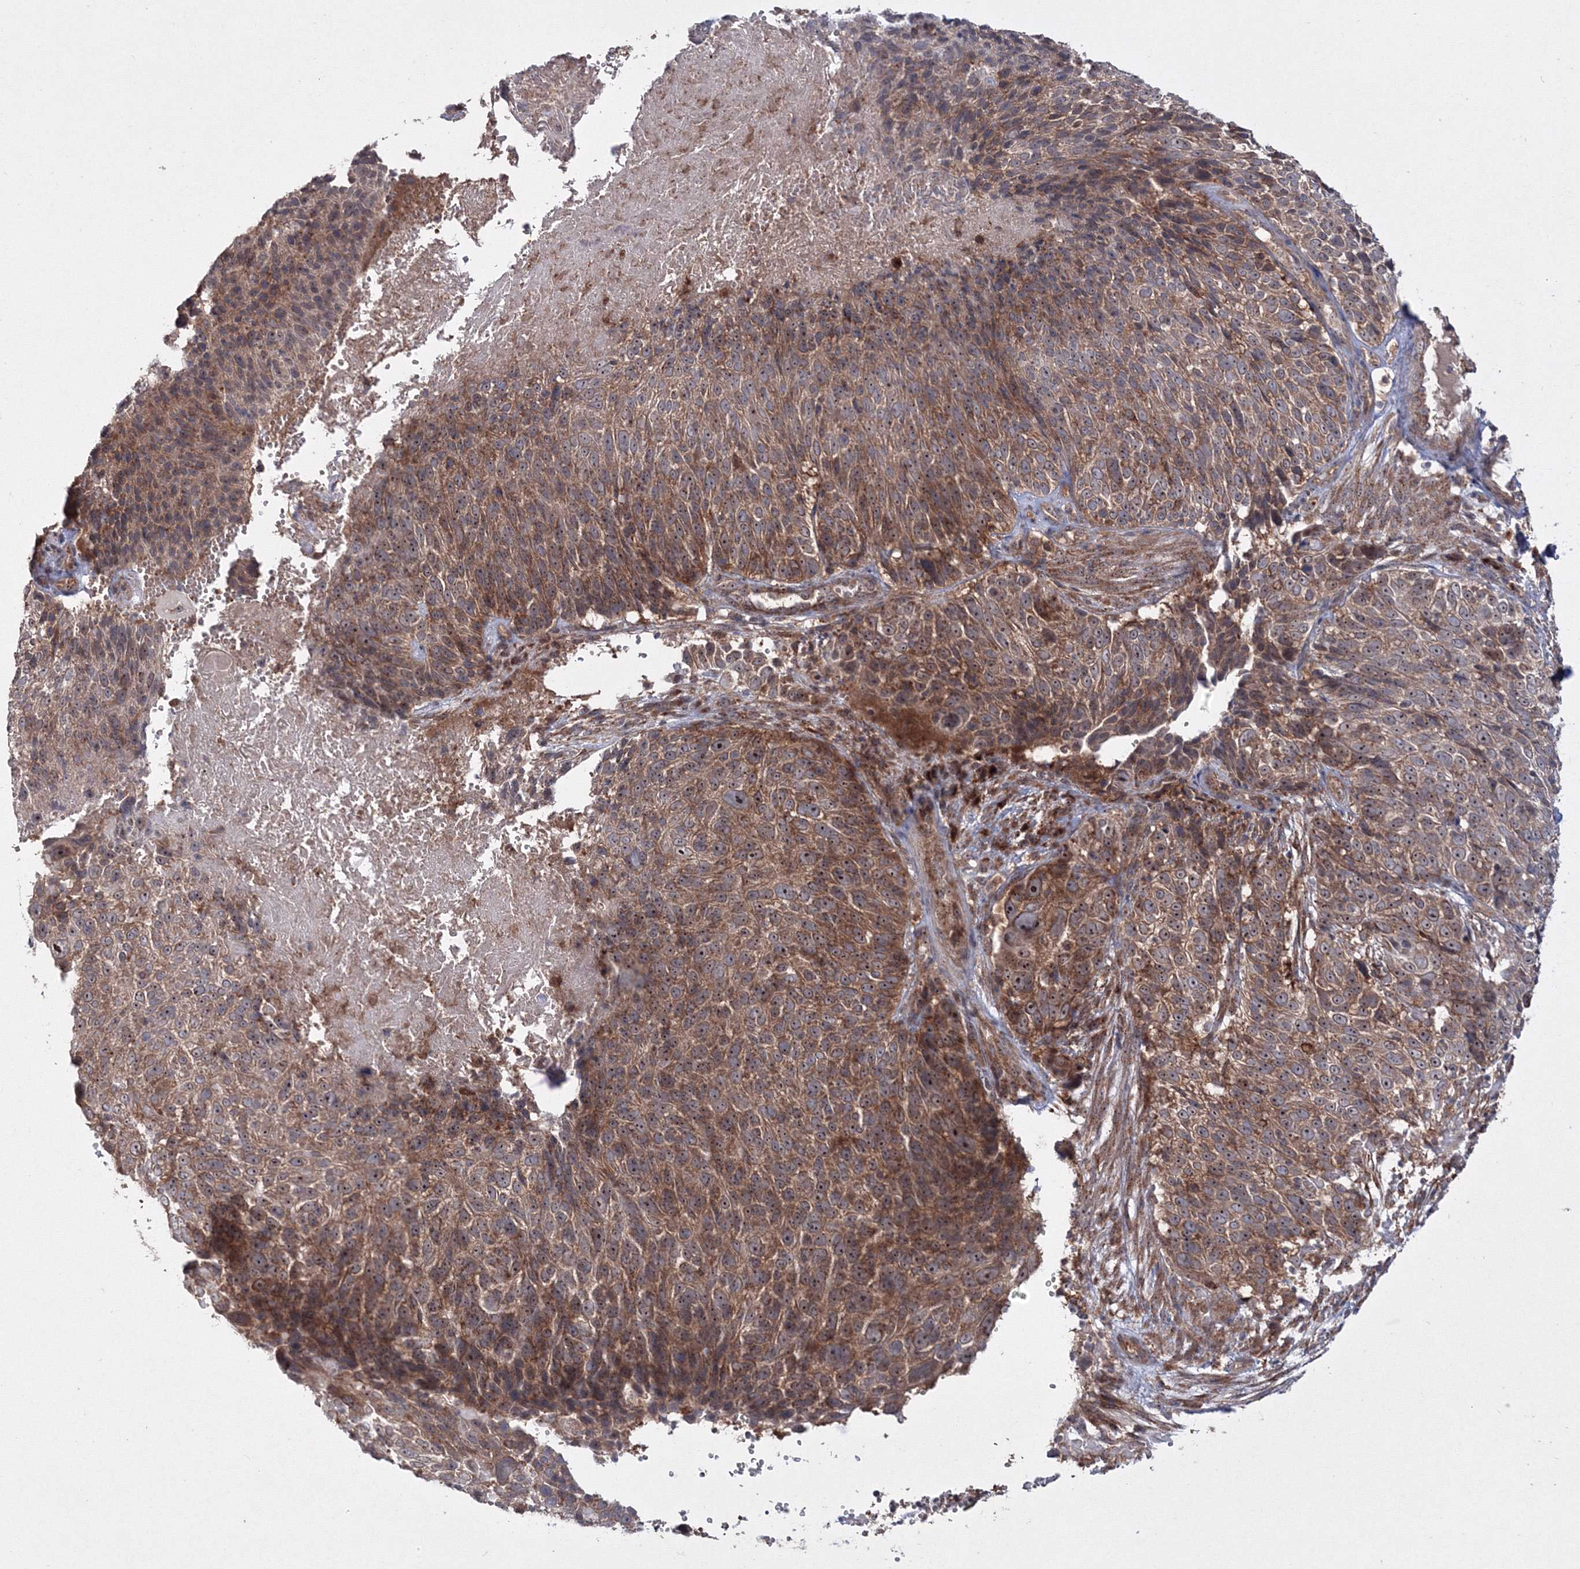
{"staining": {"intensity": "moderate", "quantity": ">75%", "location": "cytoplasmic/membranous,nuclear"}, "tissue": "cervical cancer", "cell_type": "Tumor cells", "image_type": "cancer", "snomed": [{"axis": "morphology", "description": "Squamous cell carcinoma, NOS"}, {"axis": "topography", "description": "Cervix"}], "caption": "Protein analysis of cervical cancer tissue exhibits moderate cytoplasmic/membranous and nuclear positivity in approximately >75% of tumor cells. (DAB (3,3'-diaminobenzidine) IHC, brown staining for protein, blue staining for nuclei).", "gene": "PEX13", "patient": {"sex": "female", "age": 74}}